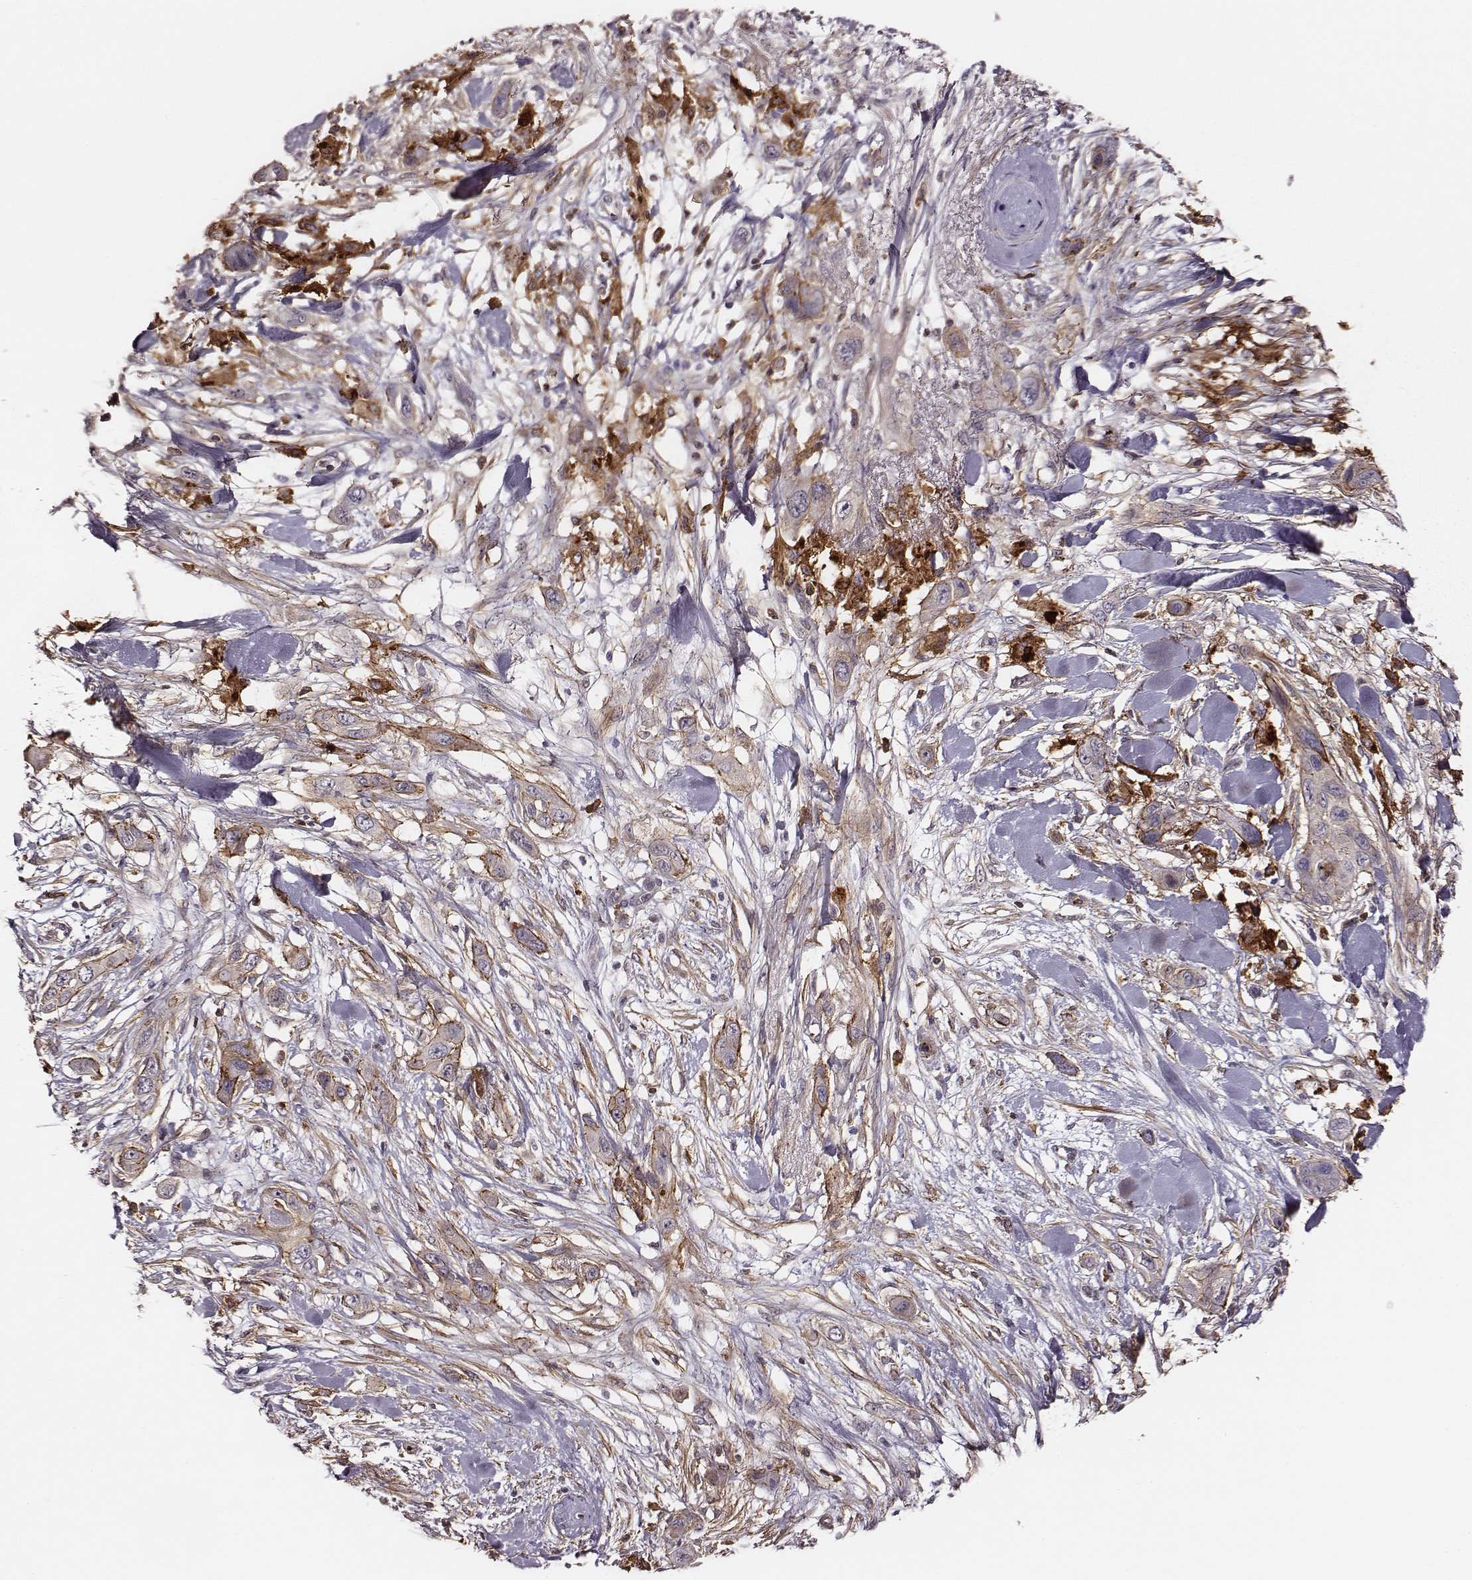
{"staining": {"intensity": "negative", "quantity": "none", "location": "none"}, "tissue": "skin cancer", "cell_type": "Tumor cells", "image_type": "cancer", "snomed": [{"axis": "morphology", "description": "Squamous cell carcinoma, NOS"}, {"axis": "topography", "description": "Skin"}], "caption": "This is an immunohistochemistry image of skin cancer. There is no expression in tumor cells.", "gene": "ZYX", "patient": {"sex": "male", "age": 79}}